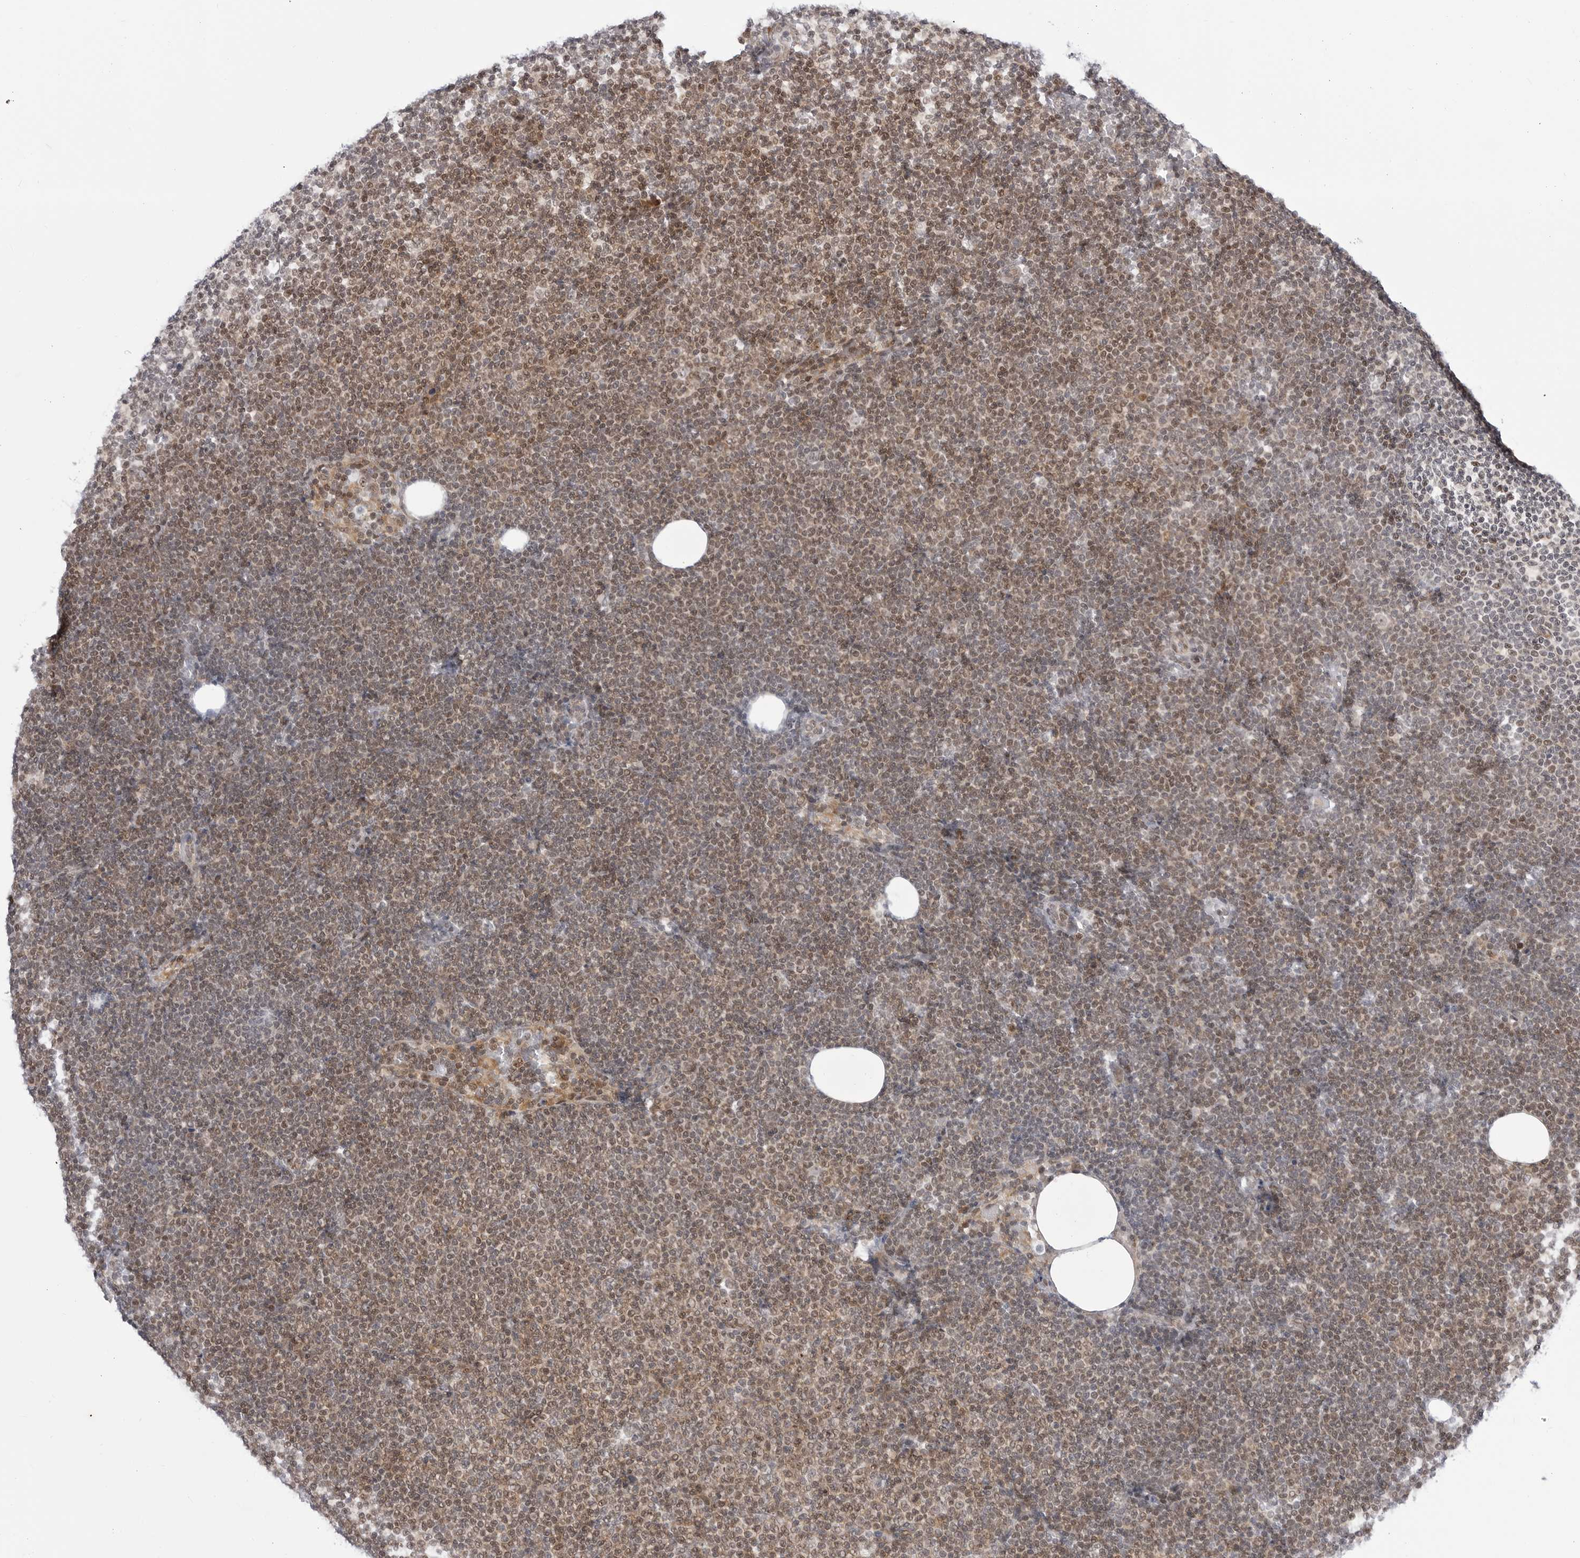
{"staining": {"intensity": "moderate", "quantity": ">75%", "location": "cytoplasmic/membranous,nuclear"}, "tissue": "lymphoma", "cell_type": "Tumor cells", "image_type": "cancer", "snomed": [{"axis": "morphology", "description": "Malignant lymphoma, non-Hodgkin's type, Low grade"}, {"axis": "topography", "description": "Lymph node"}], "caption": "Immunohistochemical staining of low-grade malignant lymphoma, non-Hodgkin's type displays medium levels of moderate cytoplasmic/membranous and nuclear expression in approximately >75% of tumor cells.", "gene": "FAM135B", "patient": {"sex": "female", "age": 53}}